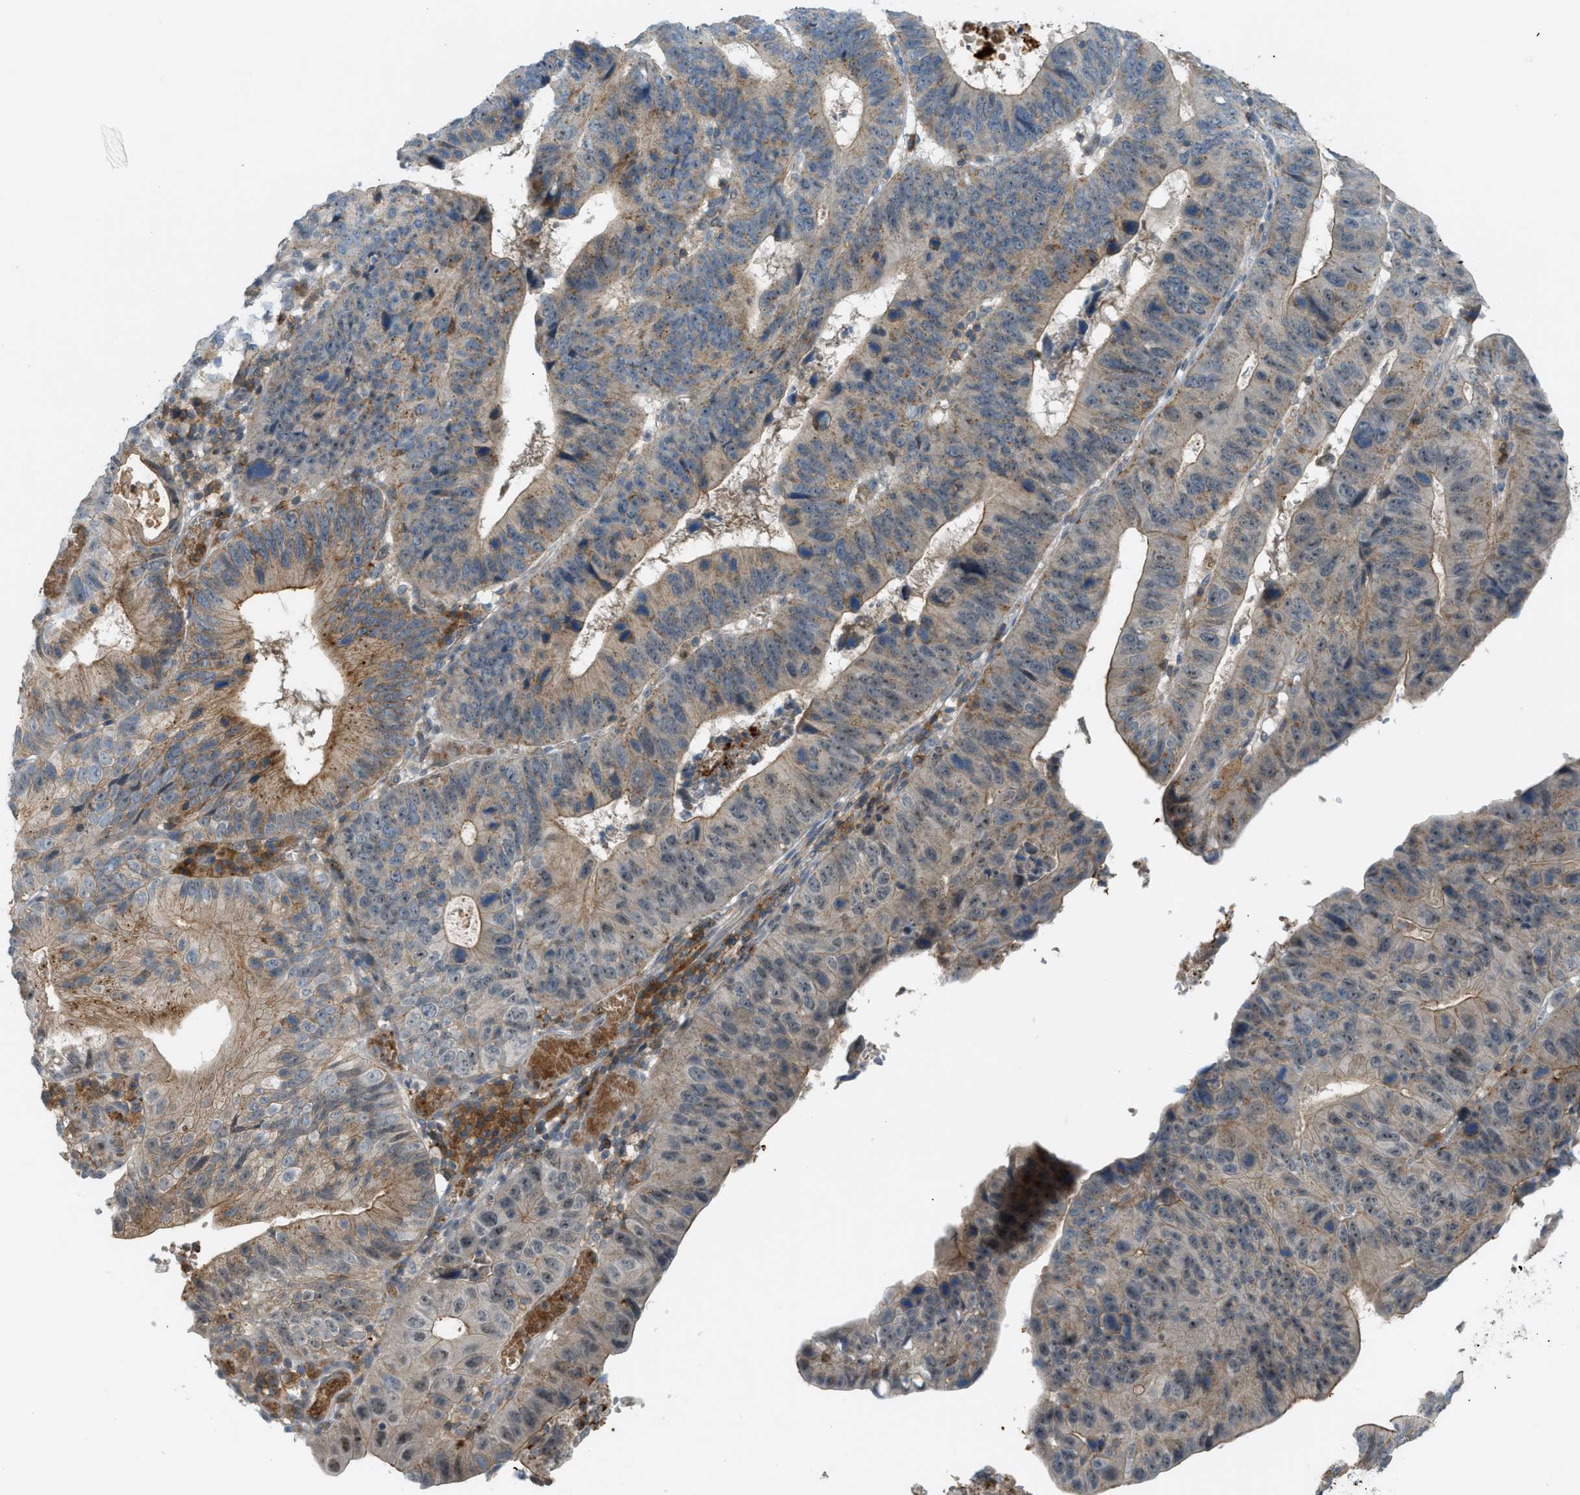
{"staining": {"intensity": "weak", "quantity": "25%-75%", "location": "cytoplasmic/membranous"}, "tissue": "stomach cancer", "cell_type": "Tumor cells", "image_type": "cancer", "snomed": [{"axis": "morphology", "description": "Adenocarcinoma, NOS"}, {"axis": "topography", "description": "Stomach"}], "caption": "Immunohistochemical staining of human stomach cancer (adenocarcinoma) displays low levels of weak cytoplasmic/membranous protein staining in about 25%-75% of tumor cells.", "gene": "GRK6", "patient": {"sex": "male", "age": 59}}